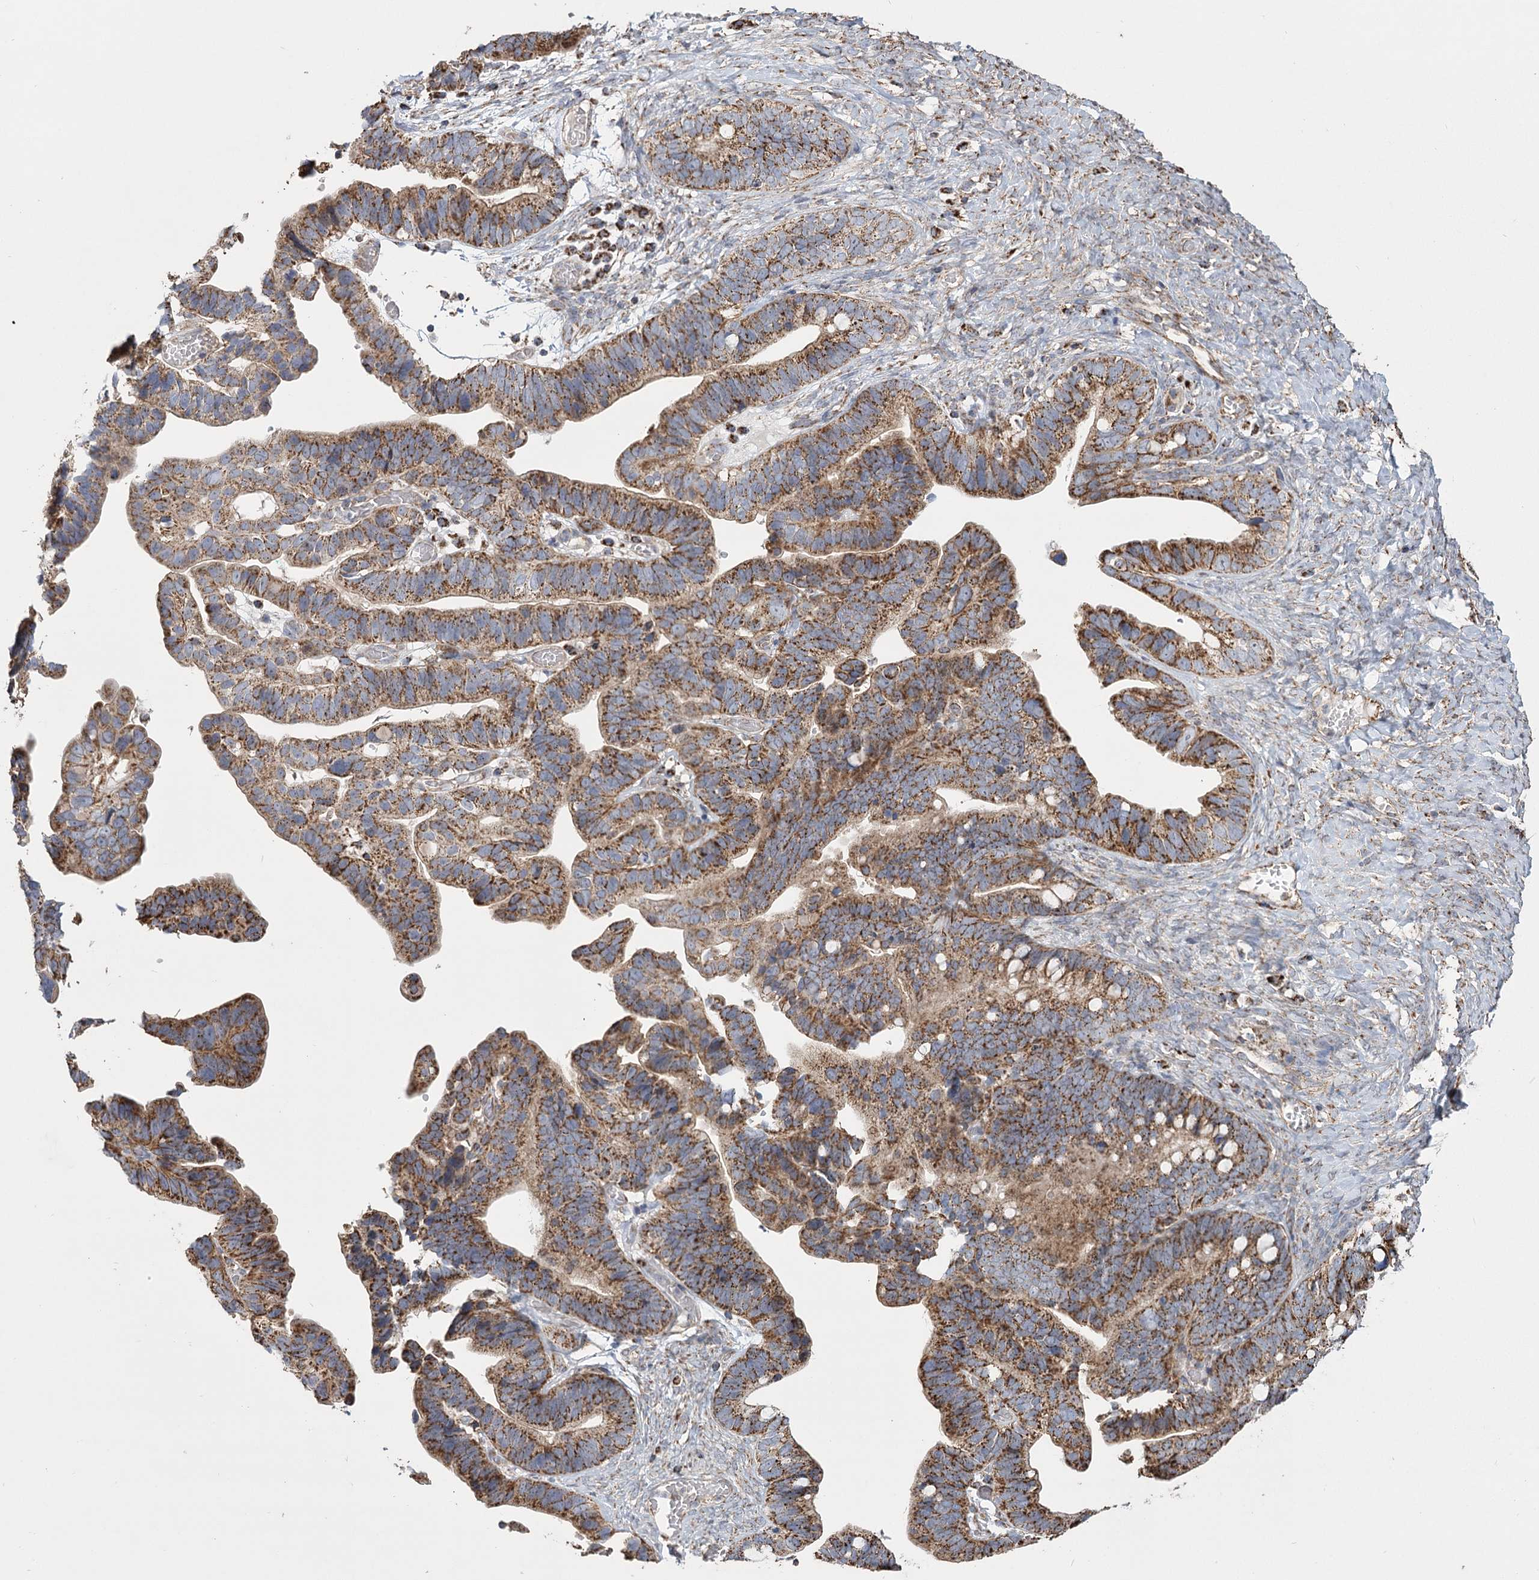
{"staining": {"intensity": "strong", "quantity": ">75%", "location": "cytoplasmic/membranous"}, "tissue": "ovarian cancer", "cell_type": "Tumor cells", "image_type": "cancer", "snomed": [{"axis": "morphology", "description": "Cystadenocarcinoma, serous, NOS"}, {"axis": "topography", "description": "Ovary"}], "caption": "The histopathology image displays staining of ovarian cancer (serous cystadenocarcinoma), revealing strong cytoplasmic/membranous protein positivity (brown color) within tumor cells.", "gene": "RANBP3L", "patient": {"sex": "female", "age": 56}}